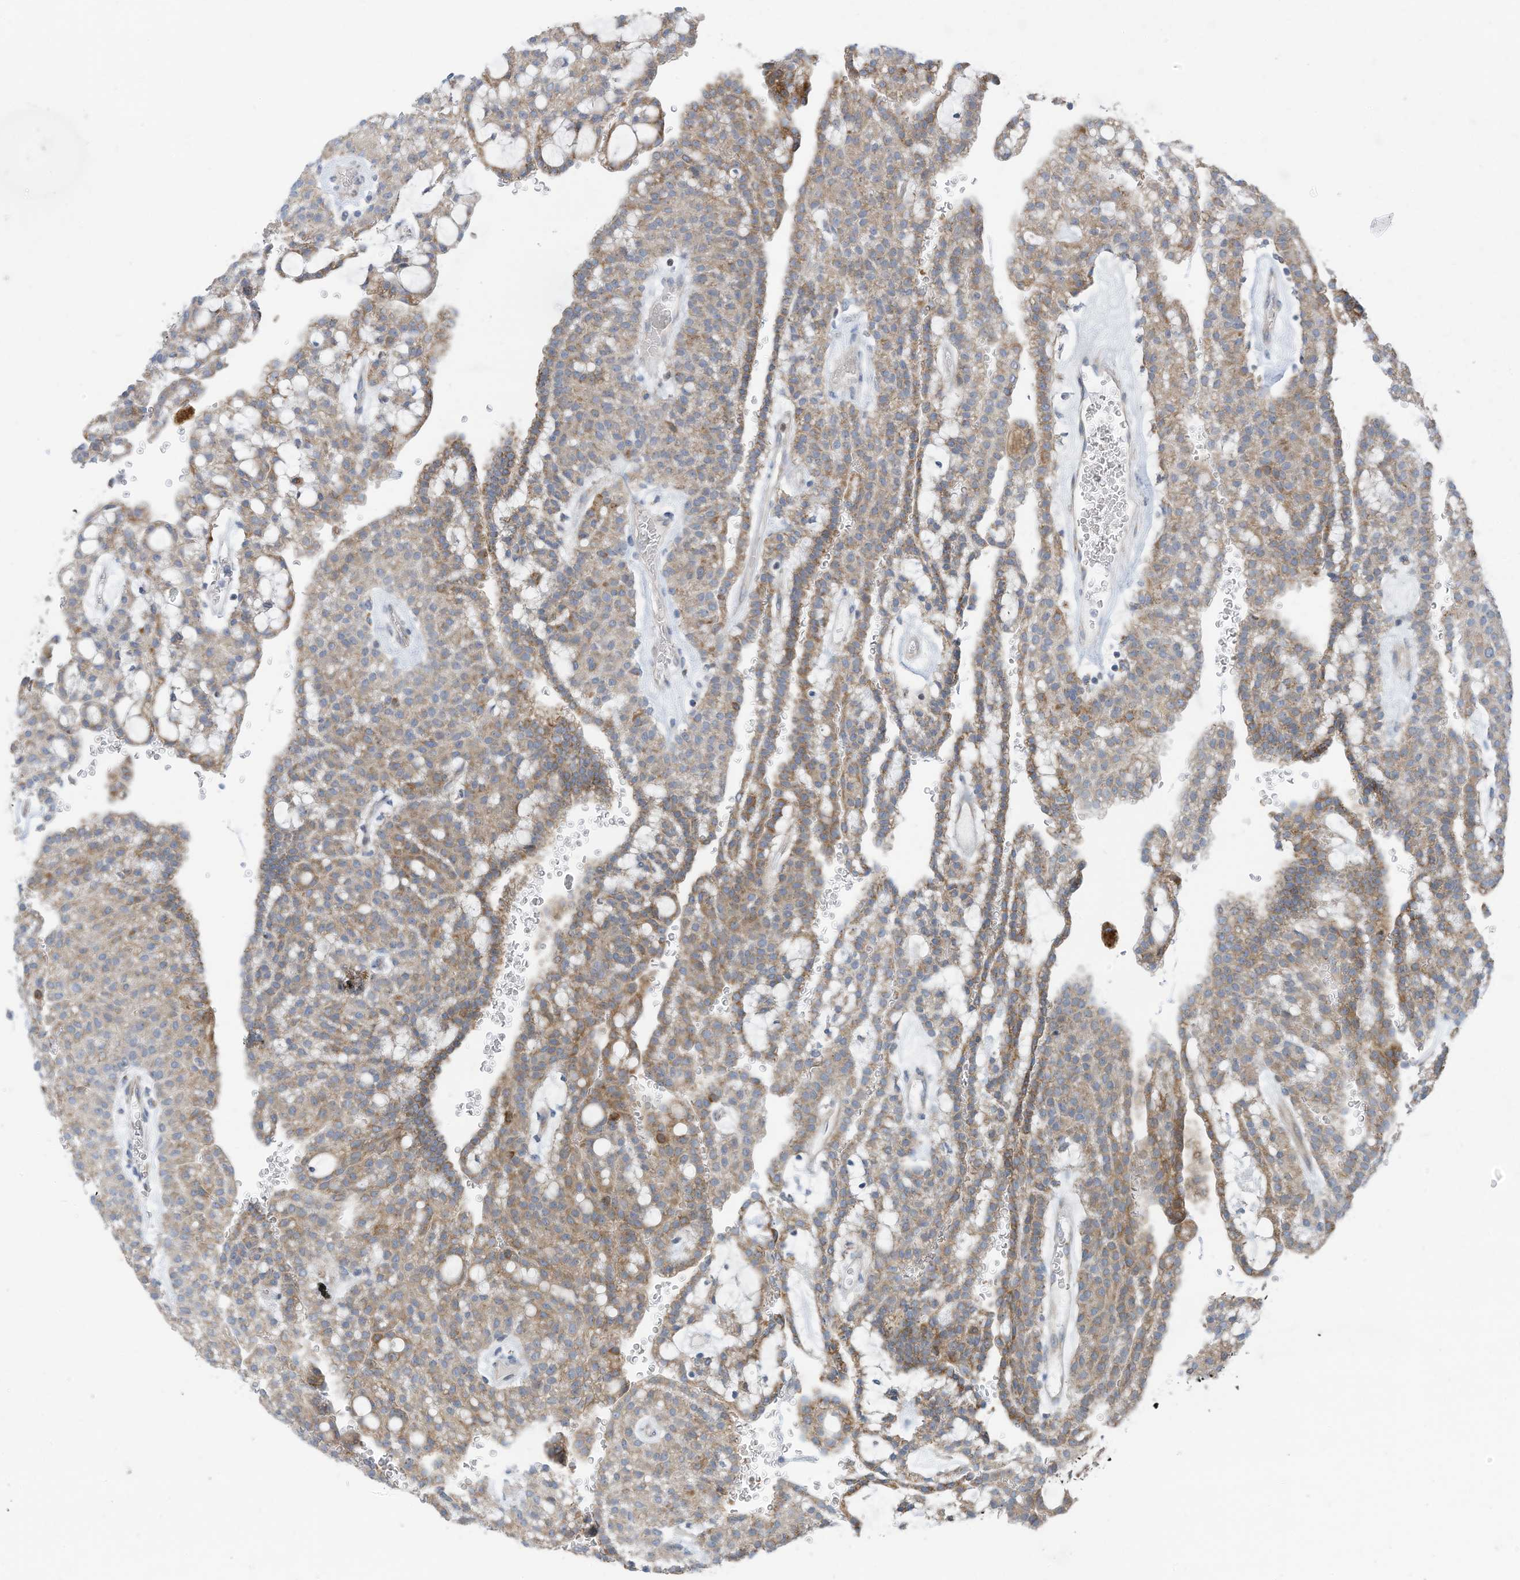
{"staining": {"intensity": "moderate", "quantity": "25%-75%", "location": "cytoplasmic/membranous"}, "tissue": "renal cancer", "cell_type": "Tumor cells", "image_type": "cancer", "snomed": [{"axis": "morphology", "description": "Adenocarcinoma, NOS"}, {"axis": "topography", "description": "Kidney"}], "caption": "Immunohistochemistry image of renal cancer (adenocarcinoma) stained for a protein (brown), which exhibits medium levels of moderate cytoplasmic/membranous positivity in approximately 25%-75% of tumor cells.", "gene": "EOMES", "patient": {"sex": "male", "age": 63}}